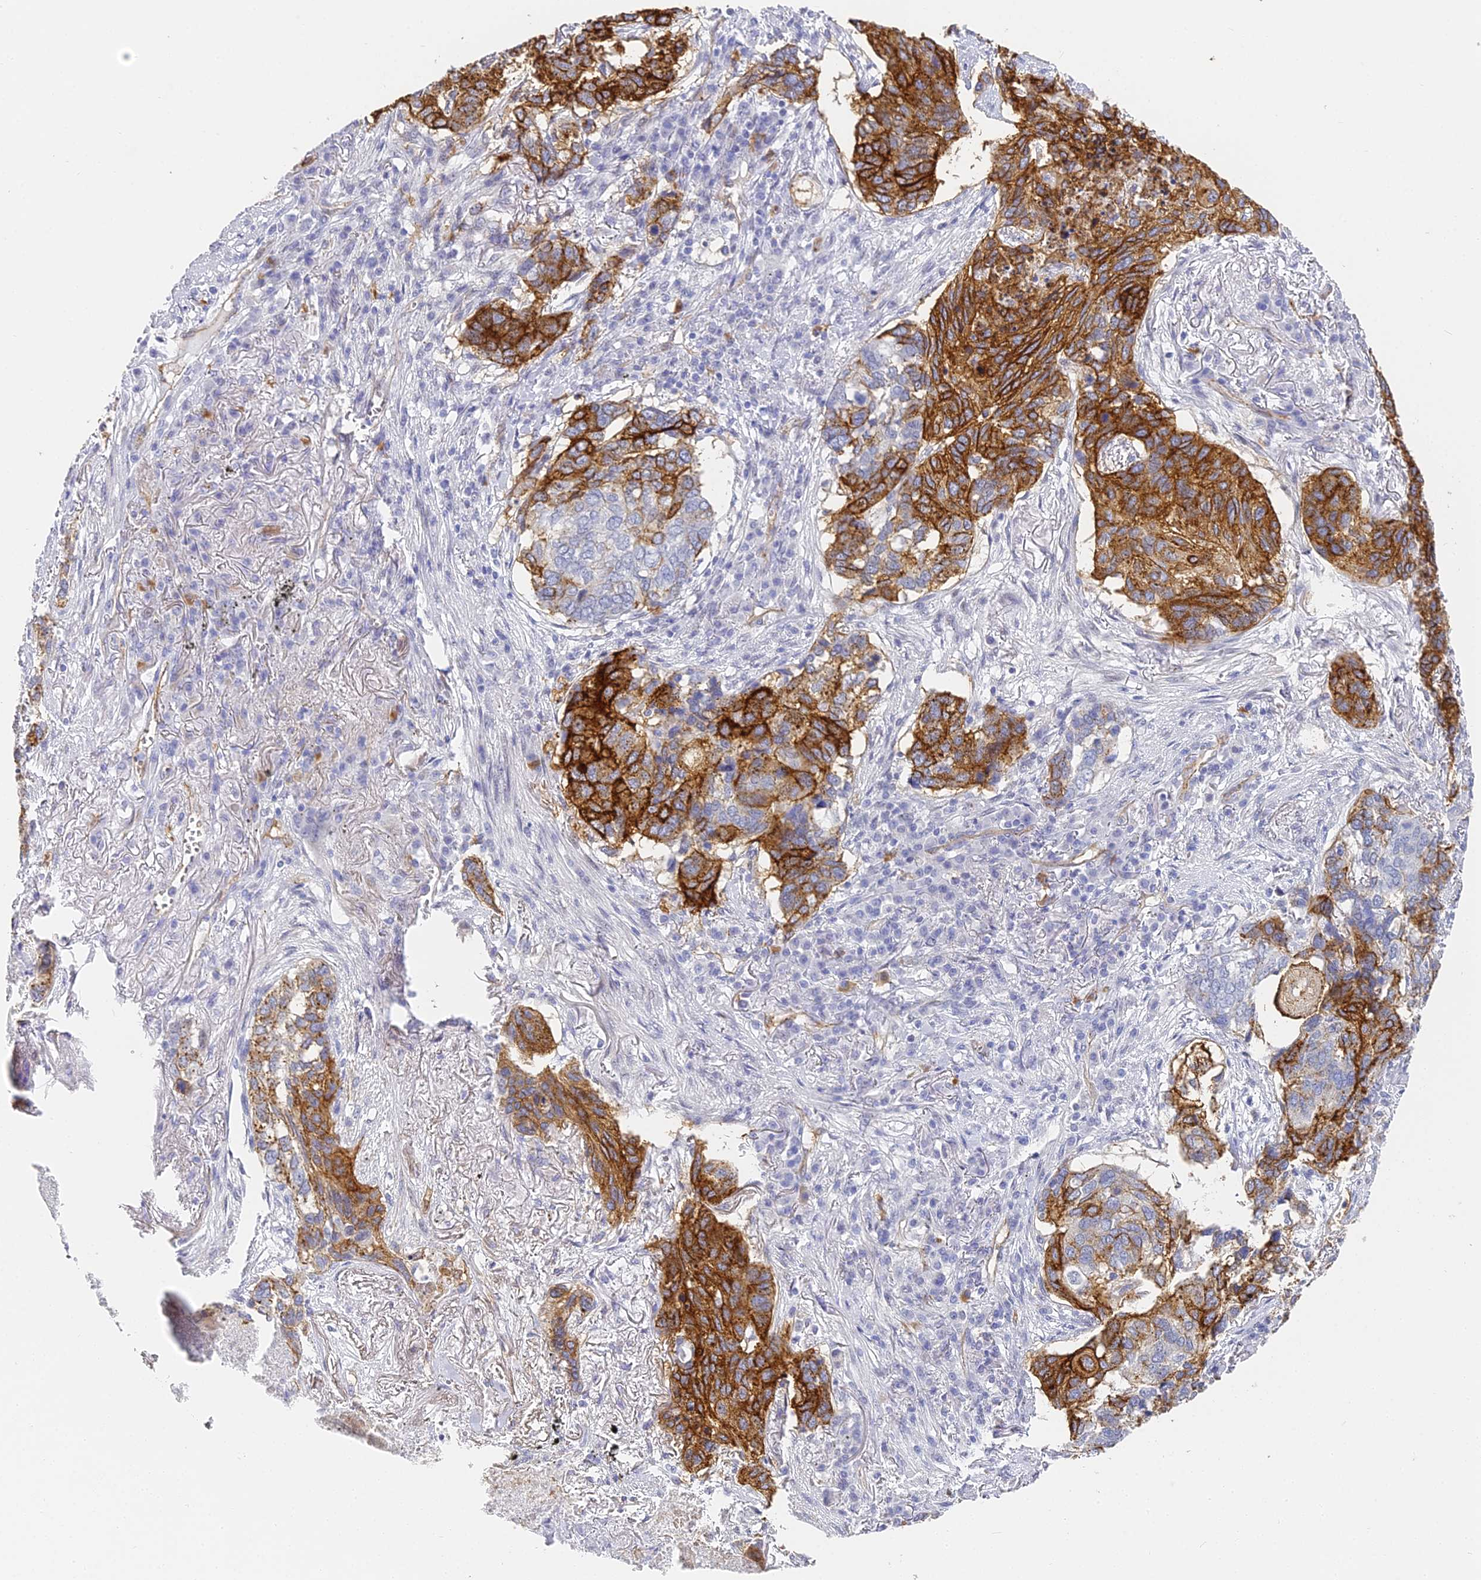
{"staining": {"intensity": "strong", "quantity": ">75%", "location": "cytoplasmic/membranous"}, "tissue": "lung cancer", "cell_type": "Tumor cells", "image_type": "cancer", "snomed": [{"axis": "morphology", "description": "Squamous cell carcinoma, NOS"}, {"axis": "topography", "description": "Lung"}], "caption": "This is a photomicrograph of immunohistochemistry staining of squamous cell carcinoma (lung), which shows strong expression in the cytoplasmic/membranous of tumor cells.", "gene": "GJA1", "patient": {"sex": "female", "age": 63}}